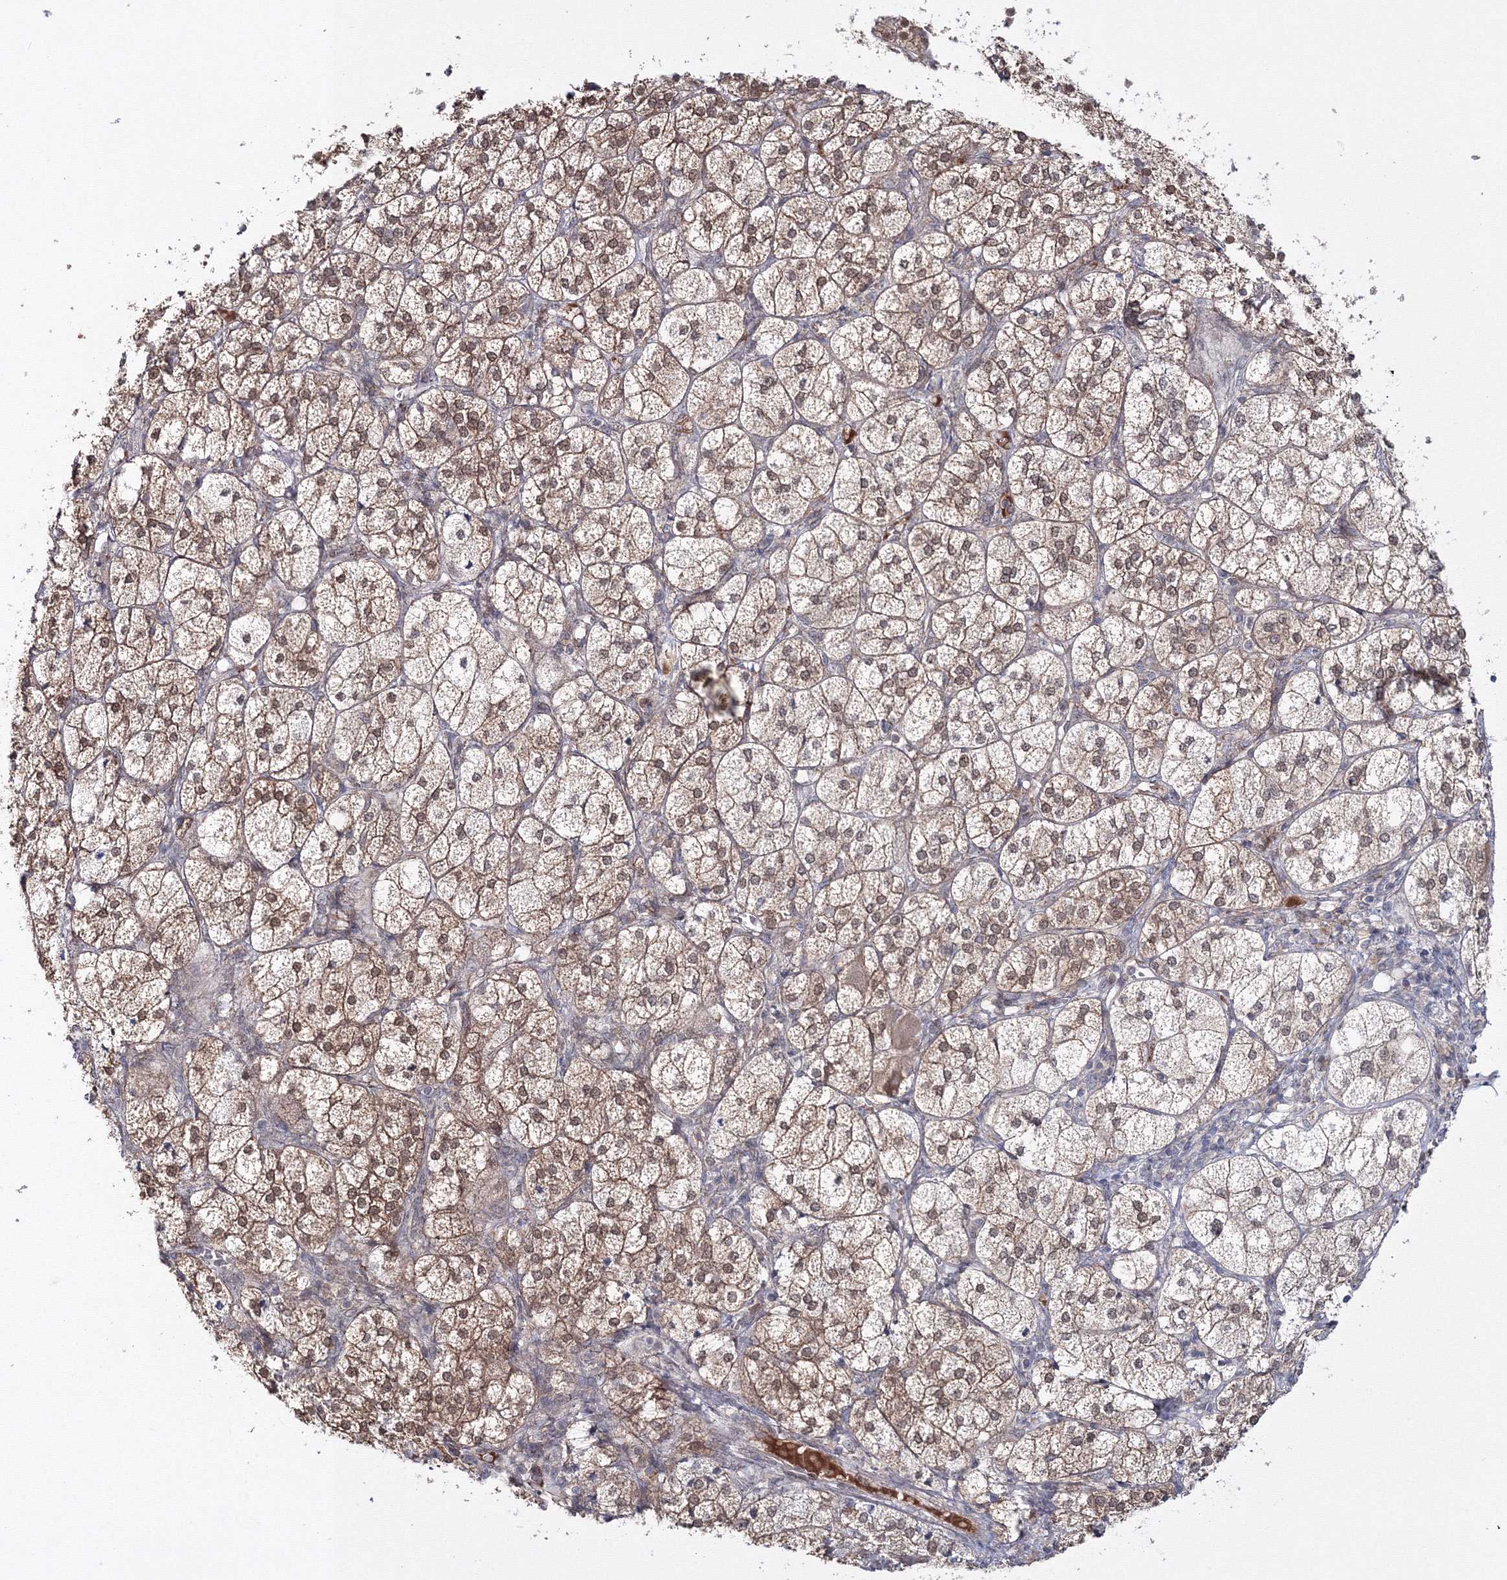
{"staining": {"intensity": "moderate", "quantity": ">75%", "location": "cytoplasmic/membranous,nuclear"}, "tissue": "adrenal gland", "cell_type": "Glandular cells", "image_type": "normal", "snomed": [{"axis": "morphology", "description": "Normal tissue, NOS"}, {"axis": "topography", "description": "Adrenal gland"}], "caption": "The histopathology image shows a brown stain indicating the presence of a protein in the cytoplasmic/membranous,nuclear of glandular cells in adrenal gland. (Stains: DAB (3,3'-diaminobenzidine) in brown, nuclei in blue, Microscopy: brightfield microscopy at high magnification).", "gene": "ZFAND6", "patient": {"sex": "female", "age": 61}}